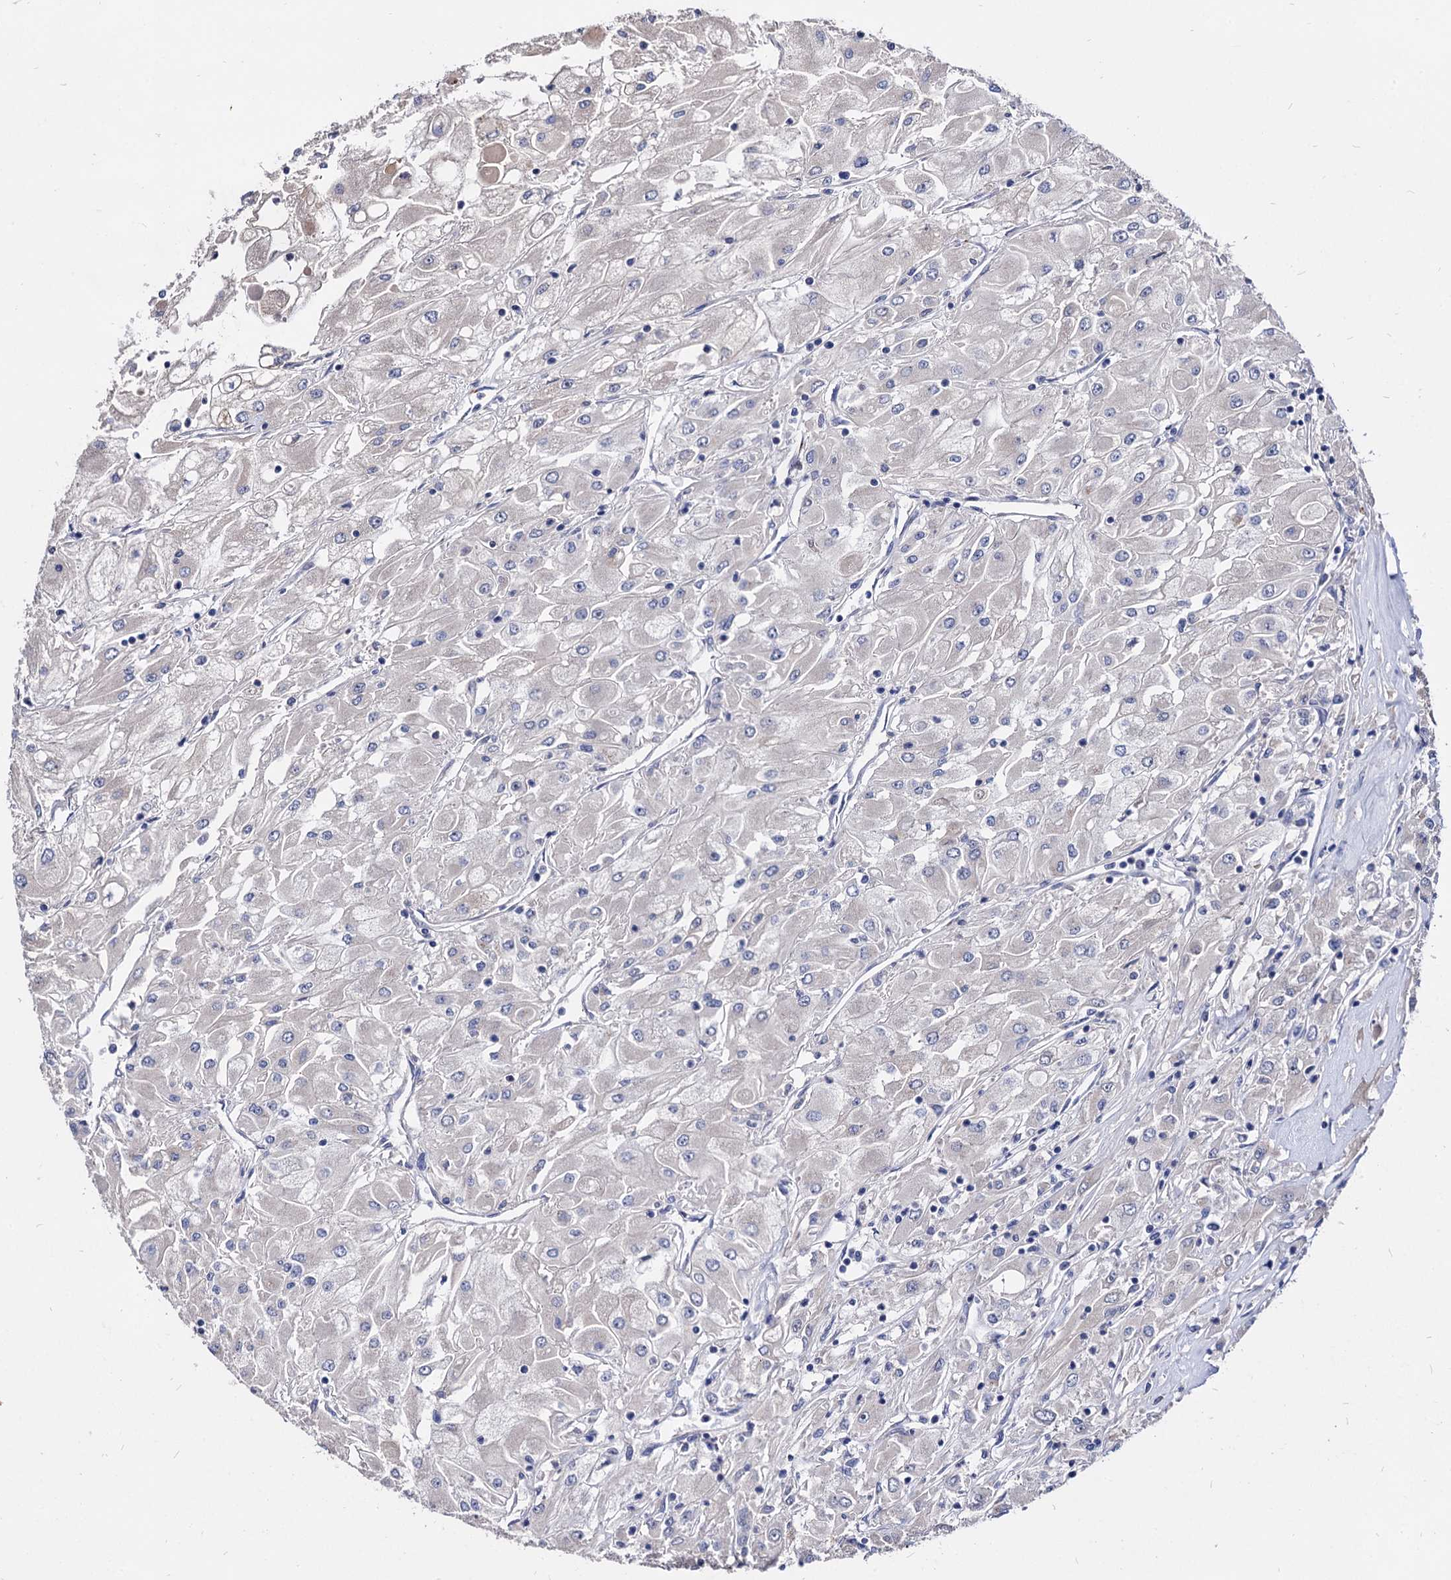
{"staining": {"intensity": "negative", "quantity": "none", "location": "none"}, "tissue": "renal cancer", "cell_type": "Tumor cells", "image_type": "cancer", "snomed": [{"axis": "morphology", "description": "Adenocarcinoma, NOS"}, {"axis": "topography", "description": "Kidney"}], "caption": "The image demonstrates no staining of tumor cells in adenocarcinoma (renal).", "gene": "ESD", "patient": {"sex": "male", "age": 80}}